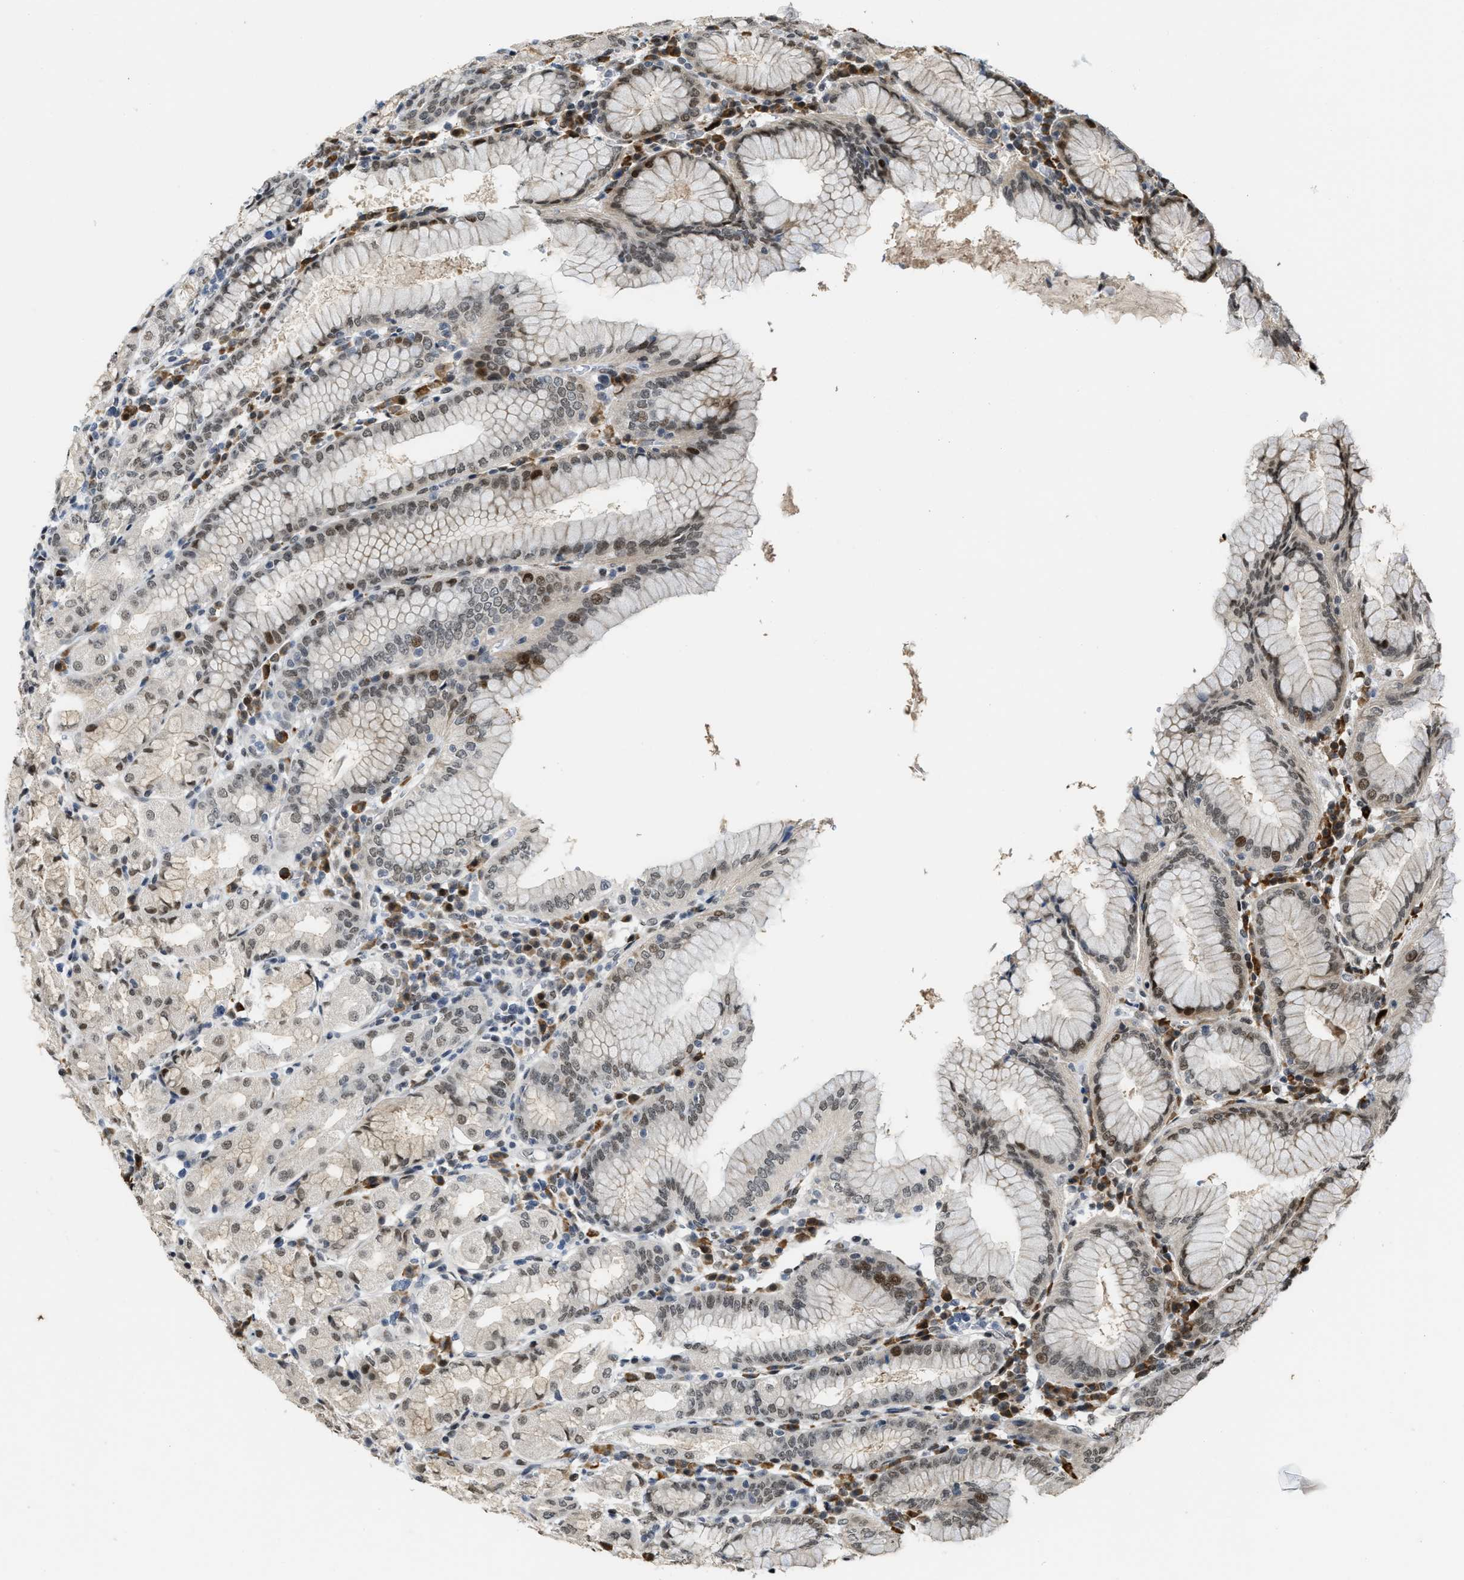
{"staining": {"intensity": "moderate", "quantity": "25%-75%", "location": "nuclear"}, "tissue": "stomach", "cell_type": "Glandular cells", "image_type": "normal", "snomed": [{"axis": "morphology", "description": "Normal tissue, NOS"}, {"axis": "topography", "description": "Stomach"}, {"axis": "topography", "description": "Stomach, lower"}], "caption": "Immunohistochemistry (DAB (3,3'-diaminobenzidine)) staining of benign human stomach shows moderate nuclear protein staining in about 25%-75% of glandular cells.", "gene": "SERTAD2", "patient": {"sex": "female", "age": 56}}